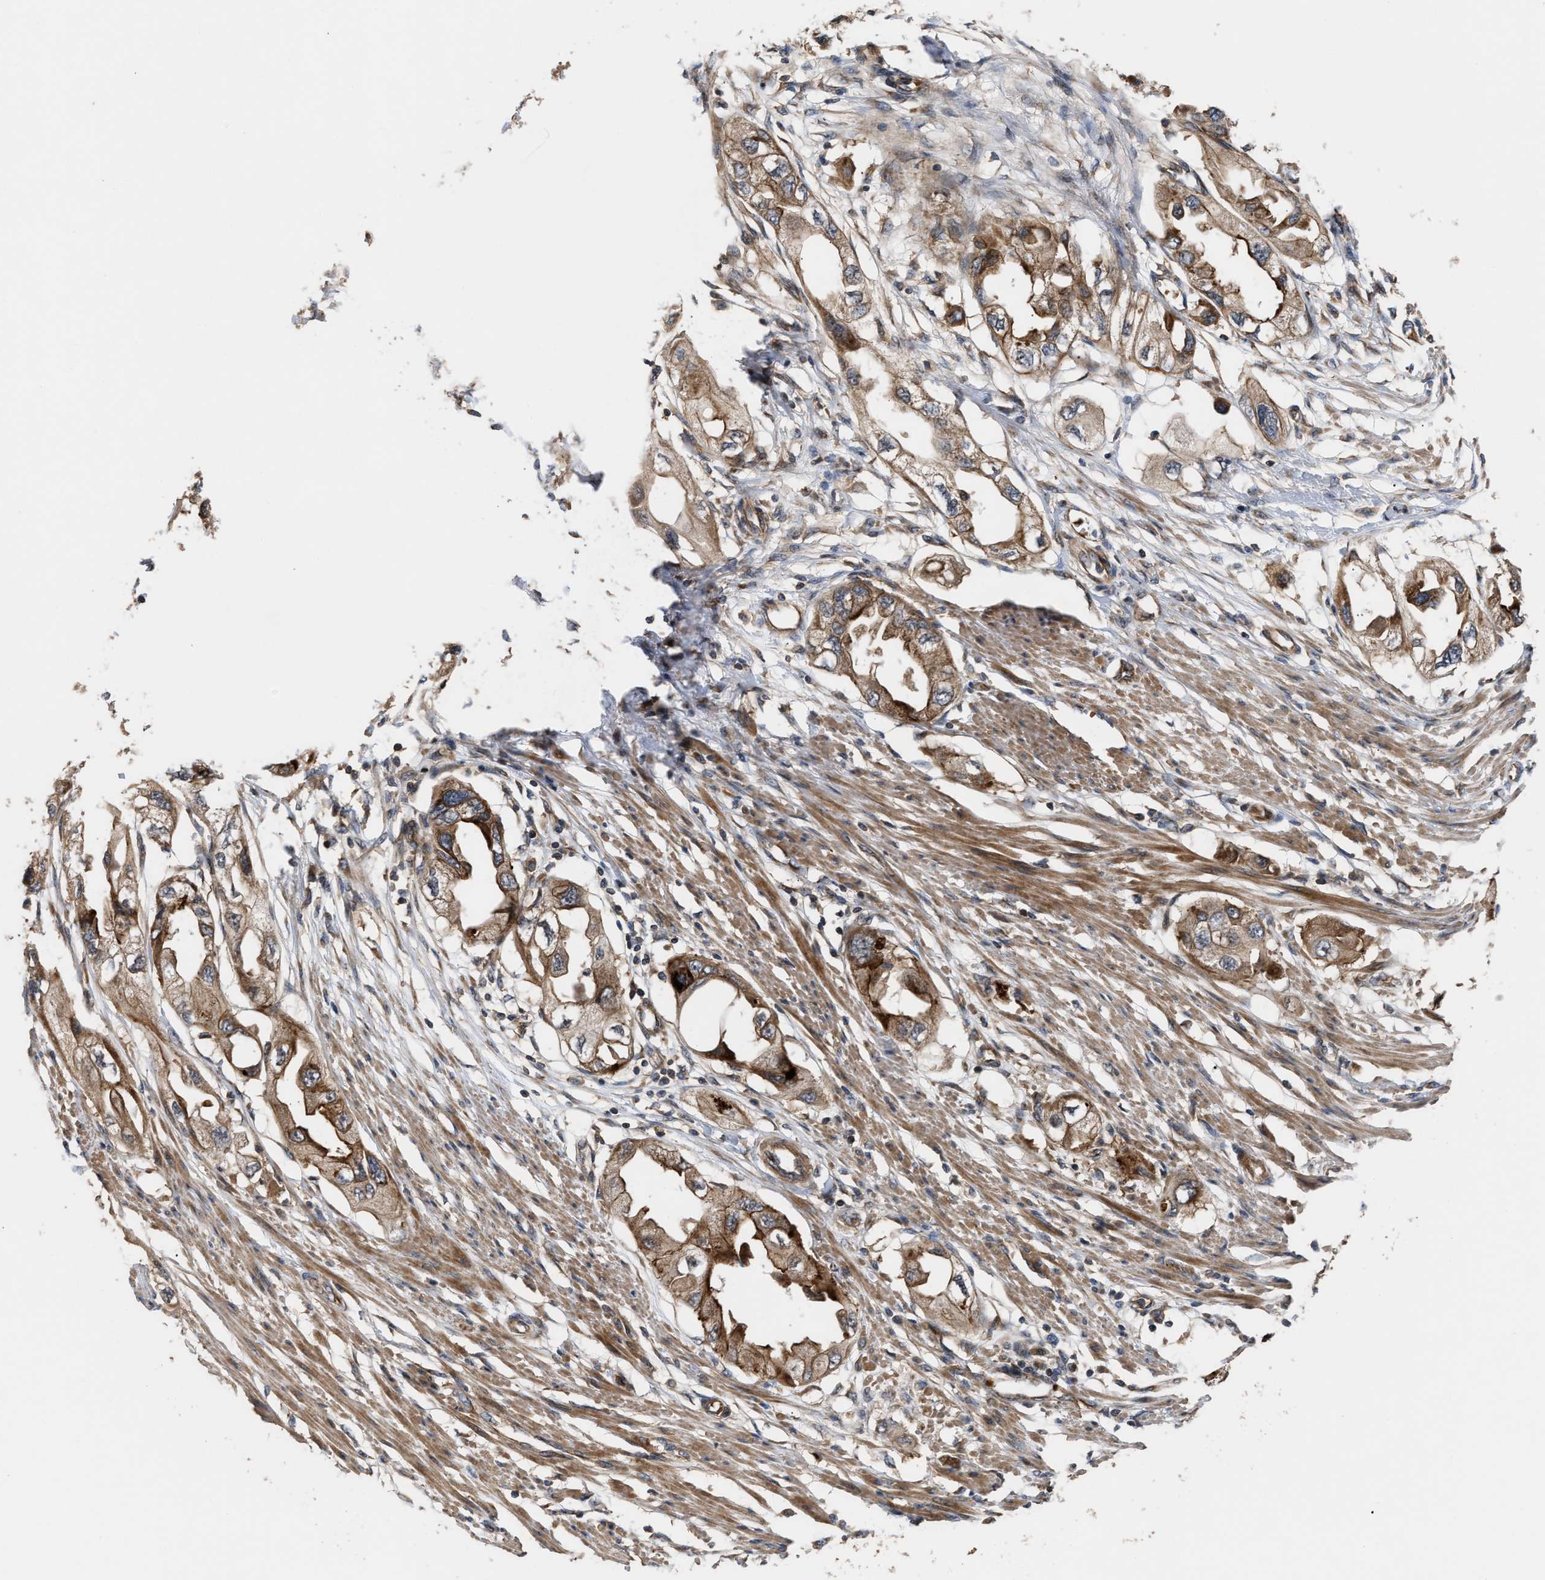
{"staining": {"intensity": "moderate", "quantity": ">75%", "location": "cytoplasmic/membranous"}, "tissue": "endometrial cancer", "cell_type": "Tumor cells", "image_type": "cancer", "snomed": [{"axis": "morphology", "description": "Adenocarcinoma, NOS"}, {"axis": "topography", "description": "Endometrium"}], "caption": "DAB immunohistochemical staining of human endometrial cancer (adenocarcinoma) exhibits moderate cytoplasmic/membranous protein staining in approximately >75% of tumor cells.", "gene": "STAU1", "patient": {"sex": "female", "age": 67}}